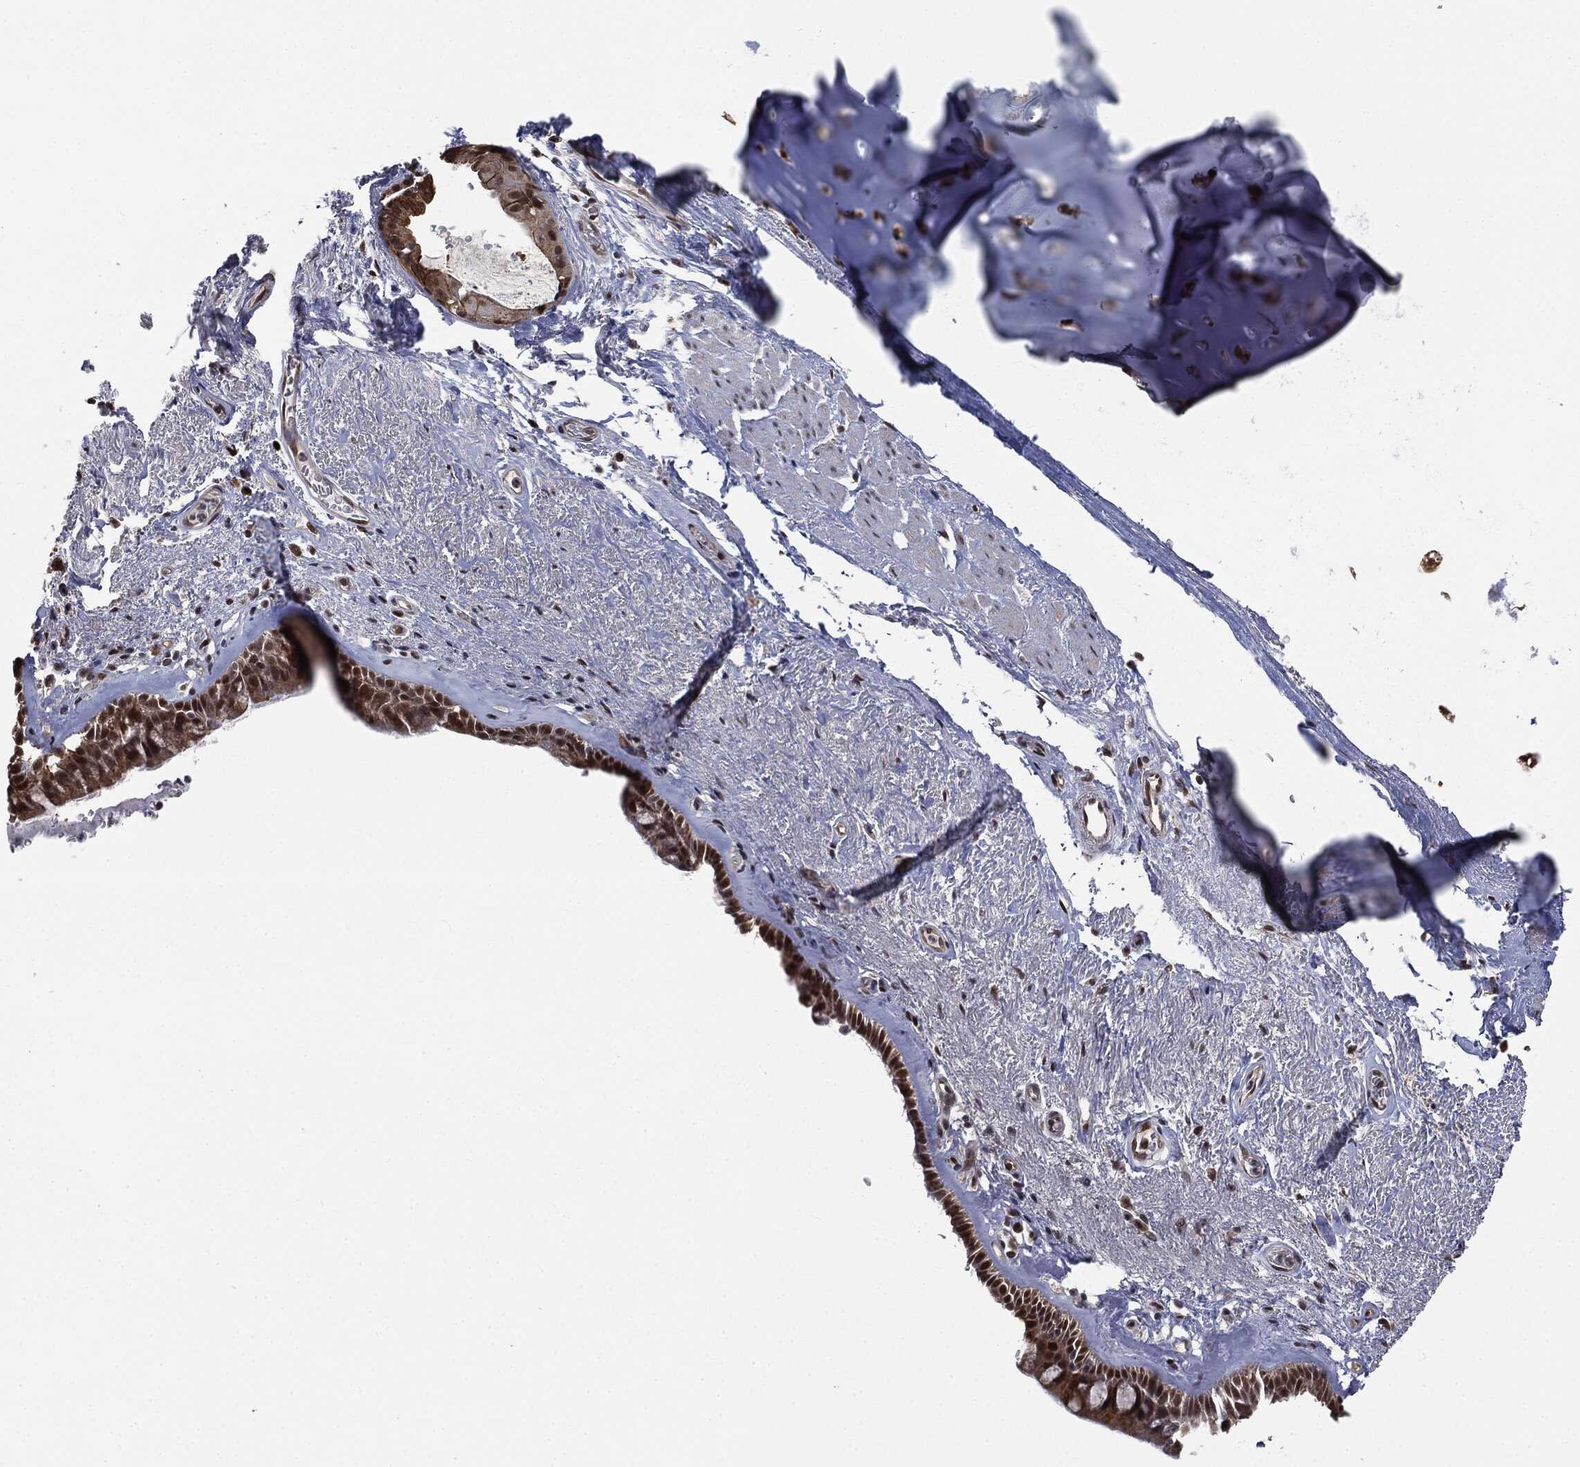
{"staining": {"intensity": "strong", "quantity": ">75%", "location": "nuclear"}, "tissue": "bronchus", "cell_type": "Respiratory epithelial cells", "image_type": "normal", "snomed": [{"axis": "morphology", "description": "Normal tissue, NOS"}, {"axis": "topography", "description": "Bronchus"}], "caption": "A micrograph of human bronchus stained for a protein exhibits strong nuclear brown staining in respiratory epithelial cells.", "gene": "SHLD2", "patient": {"sex": "male", "age": 82}}